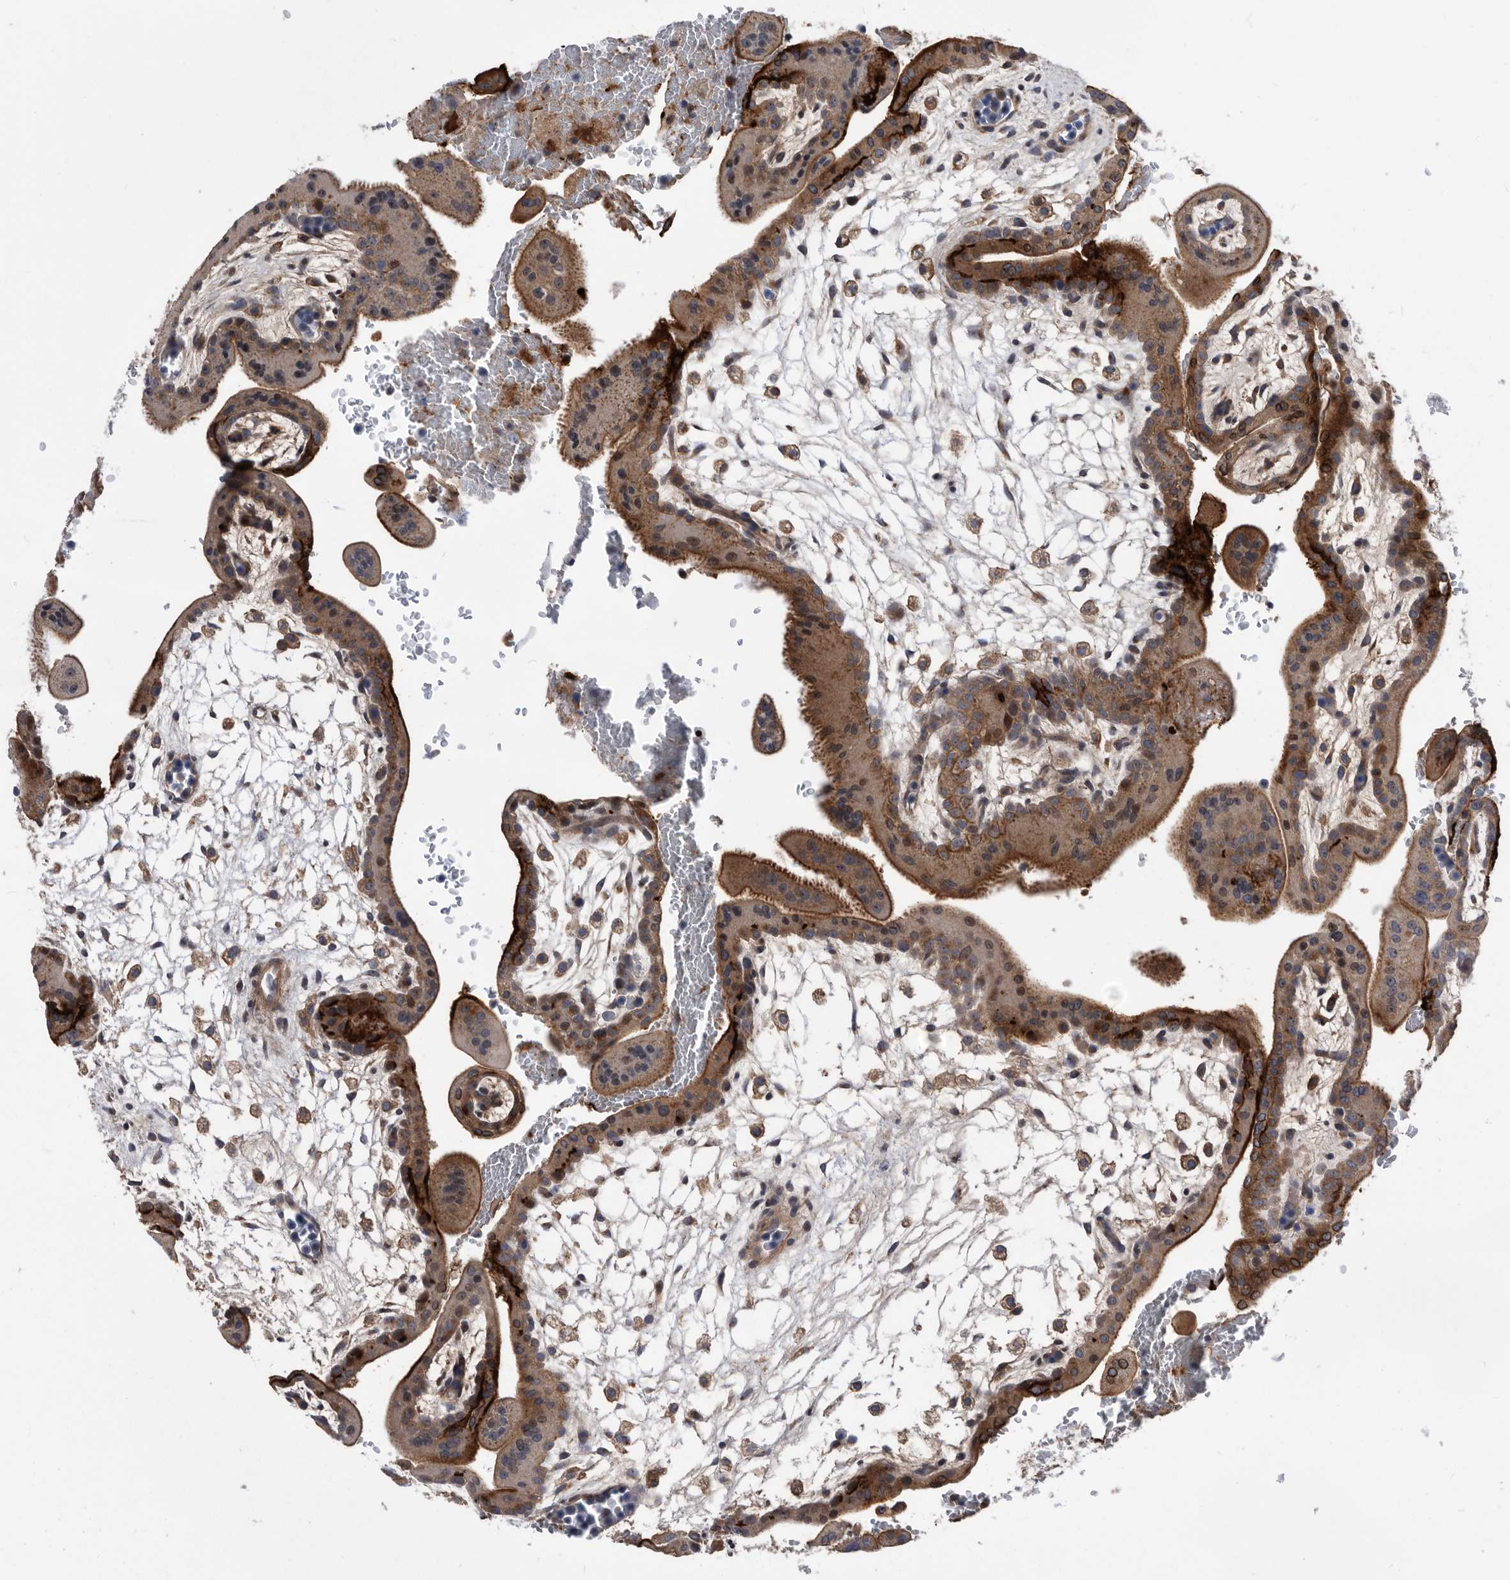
{"staining": {"intensity": "moderate", "quantity": ">75%", "location": "cytoplasmic/membranous"}, "tissue": "placenta", "cell_type": "Trophoblastic cells", "image_type": "normal", "snomed": [{"axis": "morphology", "description": "Normal tissue, NOS"}, {"axis": "topography", "description": "Placenta"}], "caption": "Immunohistochemistry image of unremarkable placenta stained for a protein (brown), which shows medium levels of moderate cytoplasmic/membranous expression in approximately >75% of trophoblastic cells.", "gene": "BAIAP3", "patient": {"sex": "female", "age": 35}}